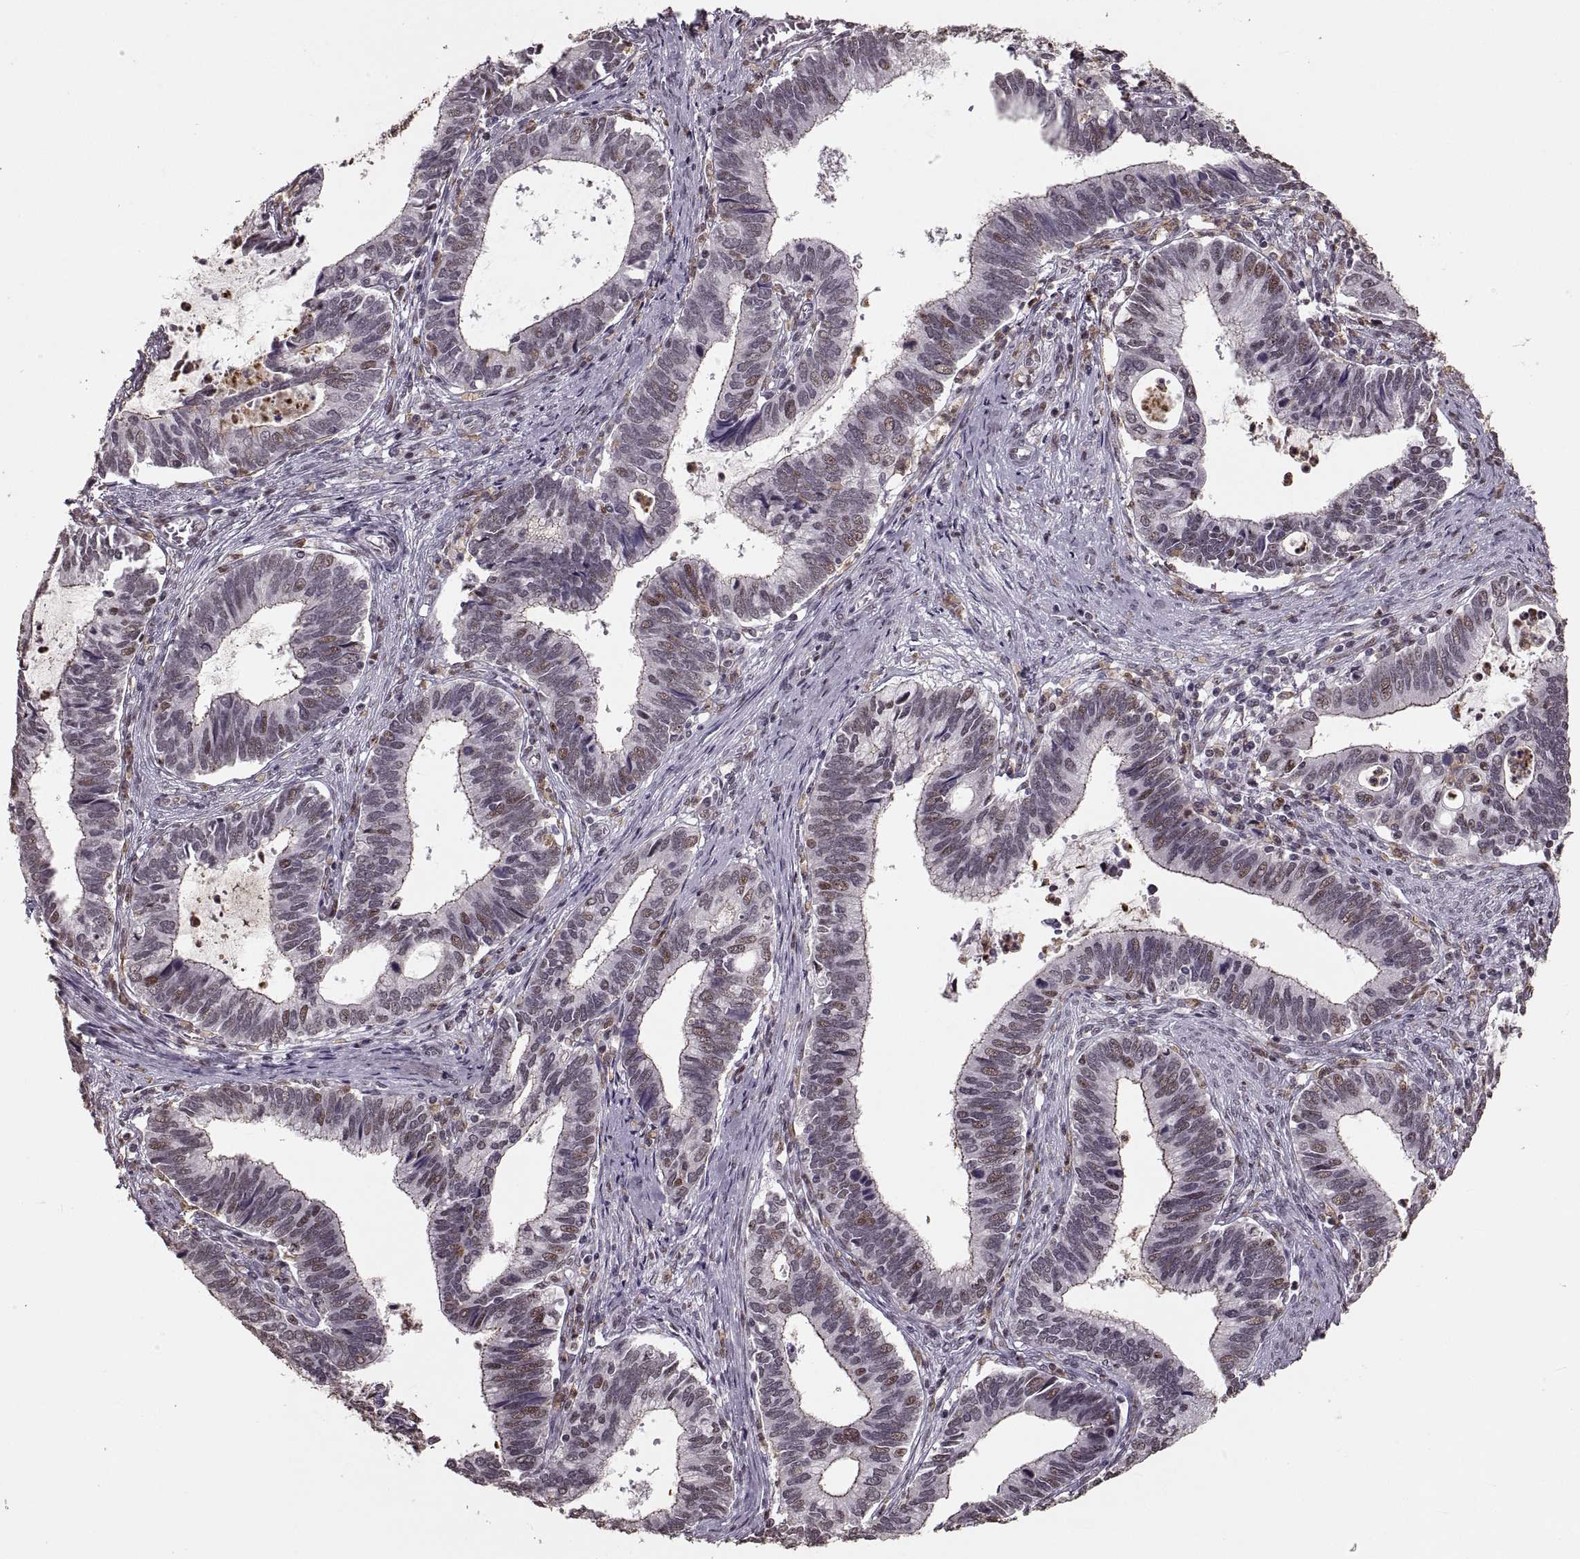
{"staining": {"intensity": "weak", "quantity": "<25%", "location": "nuclear"}, "tissue": "cervical cancer", "cell_type": "Tumor cells", "image_type": "cancer", "snomed": [{"axis": "morphology", "description": "Adenocarcinoma, NOS"}, {"axis": "topography", "description": "Cervix"}], "caption": "Immunohistochemistry (IHC) micrograph of neoplastic tissue: cervical adenocarcinoma stained with DAB (3,3'-diaminobenzidine) displays no significant protein staining in tumor cells.", "gene": "PALS1", "patient": {"sex": "female", "age": 42}}